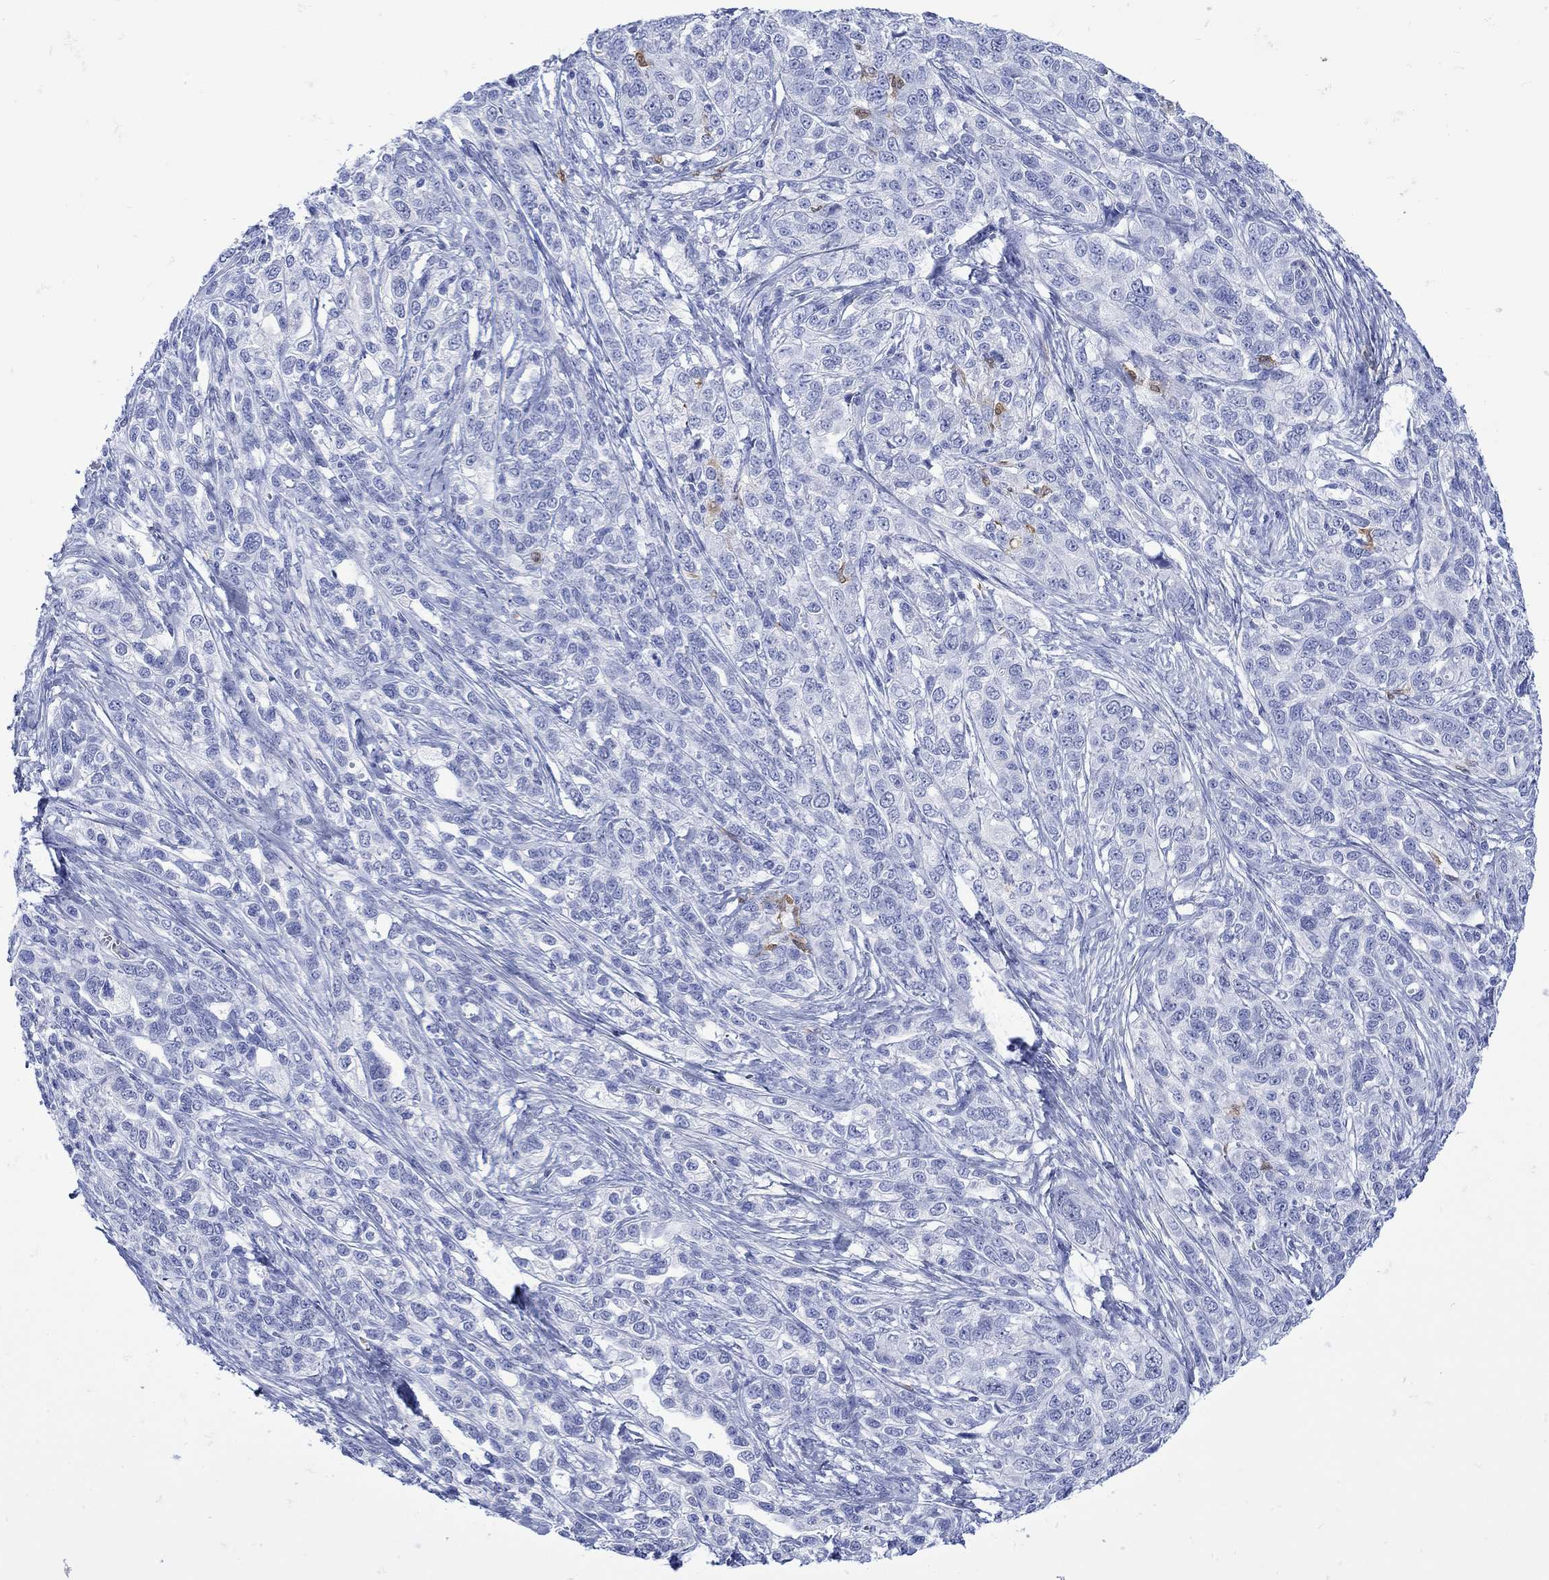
{"staining": {"intensity": "negative", "quantity": "none", "location": "none"}, "tissue": "ovarian cancer", "cell_type": "Tumor cells", "image_type": "cancer", "snomed": [{"axis": "morphology", "description": "Cystadenocarcinoma, serous, NOS"}, {"axis": "topography", "description": "Ovary"}], "caption": "Immunohistochemistry (IHC) of human ovarian serous cystadenocarcinoma exhibits no staining in tumor cells.", "gene": "LINGO3", "patient": {"sex": "female", "age": 71}}